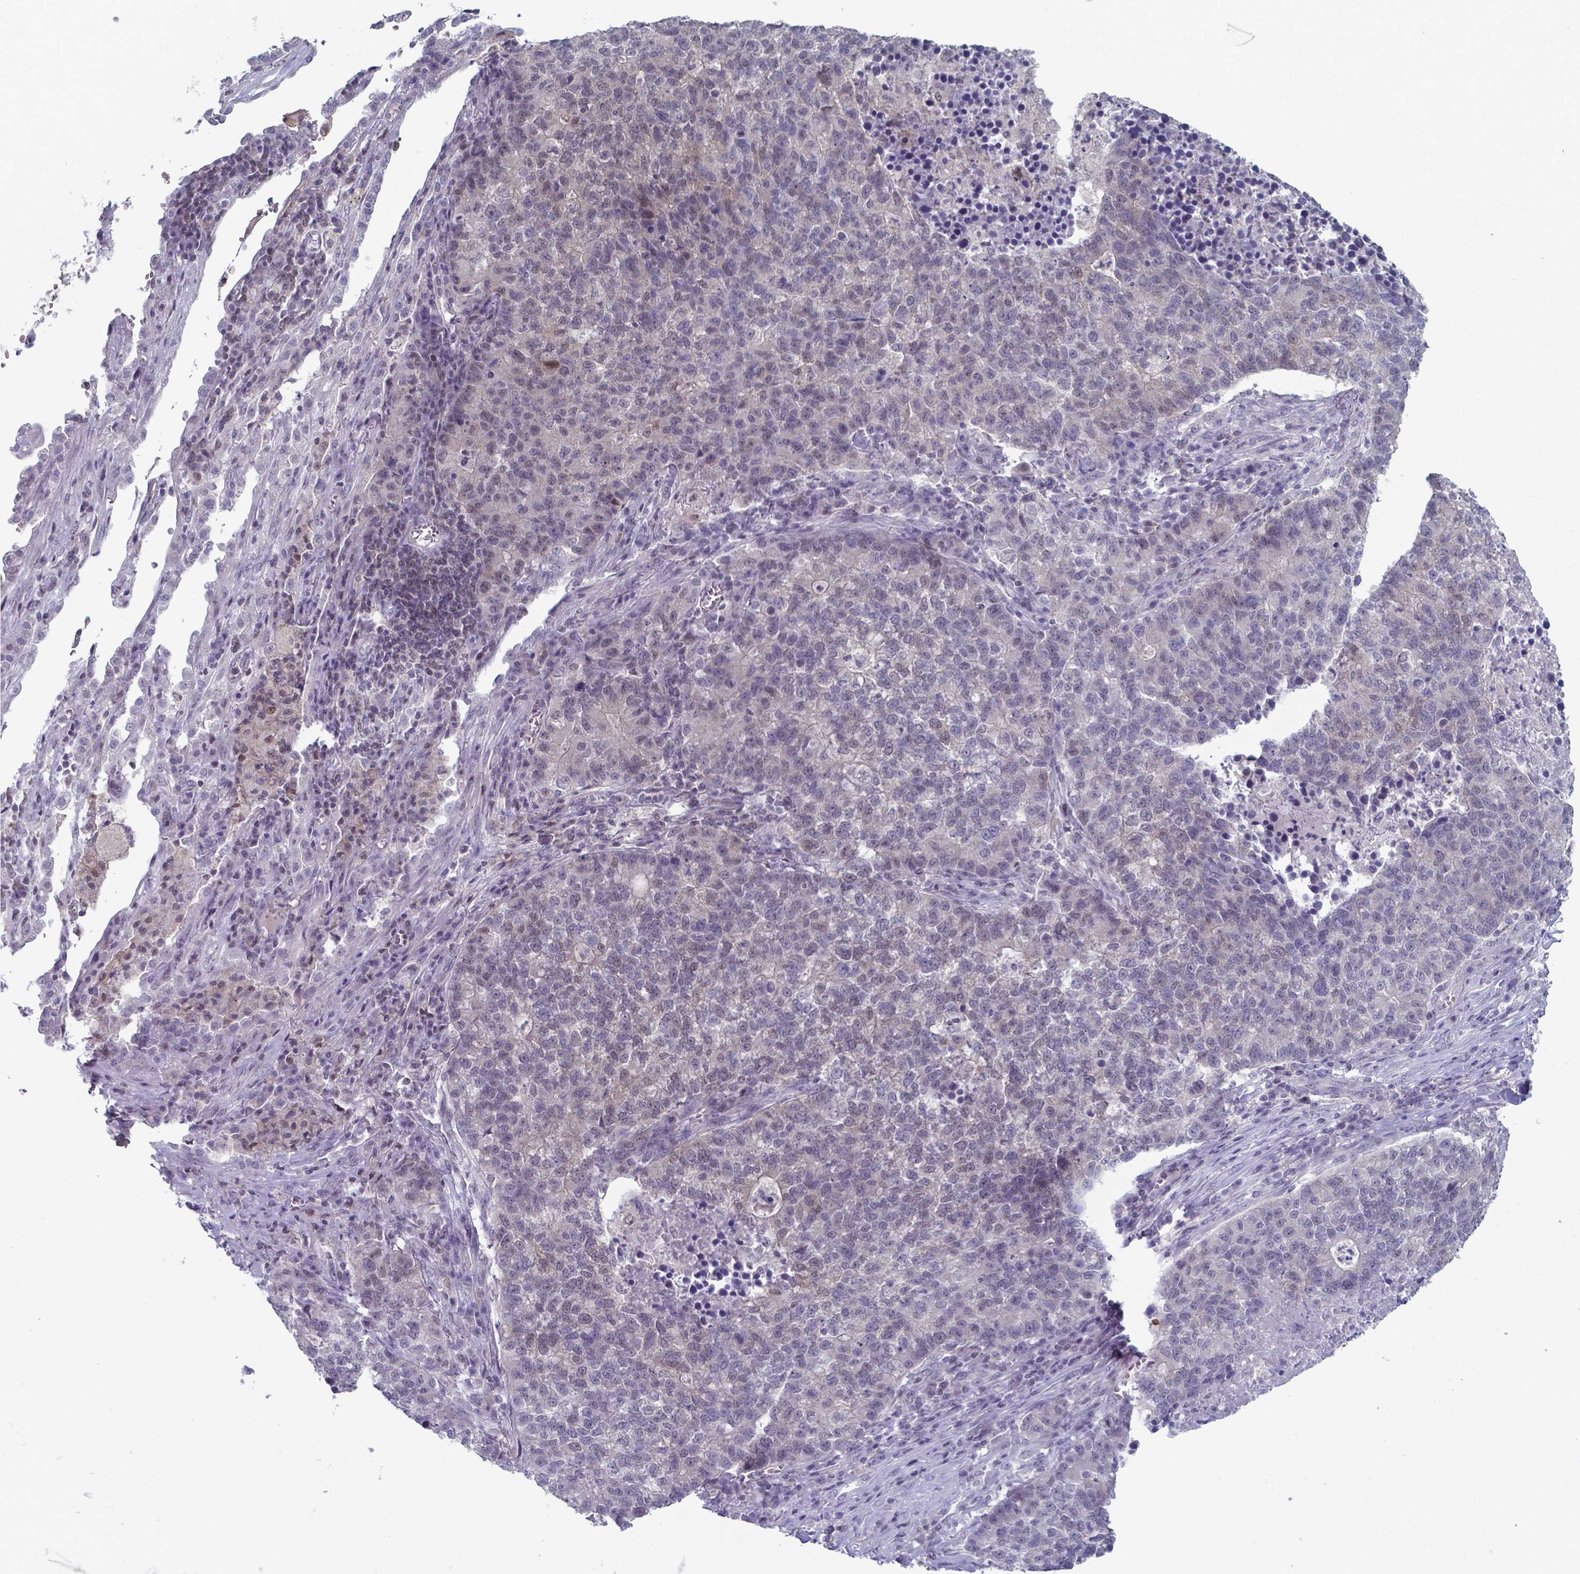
{"staining": {"intensity": "weak", "quantity": "<25%", "location": "nuclear"}, "tissue": "lung cancer", "cell_type": "Tumor cells", "image_type": "cancer", "snomed": [{"axis": "morphology", "description": "Adenocarcinoma, NOS"}, {"axis": "topography", "description": "Lung"}], "caption": "An immunohistochemistry photomicrograph of lung adenocarcinoma is shown. There is no staining in tumor cells of lung adenocarcinoma. (Brightfield microscopy of DAB (3,3'-diaminobenzidine) immunohistochemistry at high magnification).", "gene": "TDP2", "patient": {"sex": "male", "age": 57}}